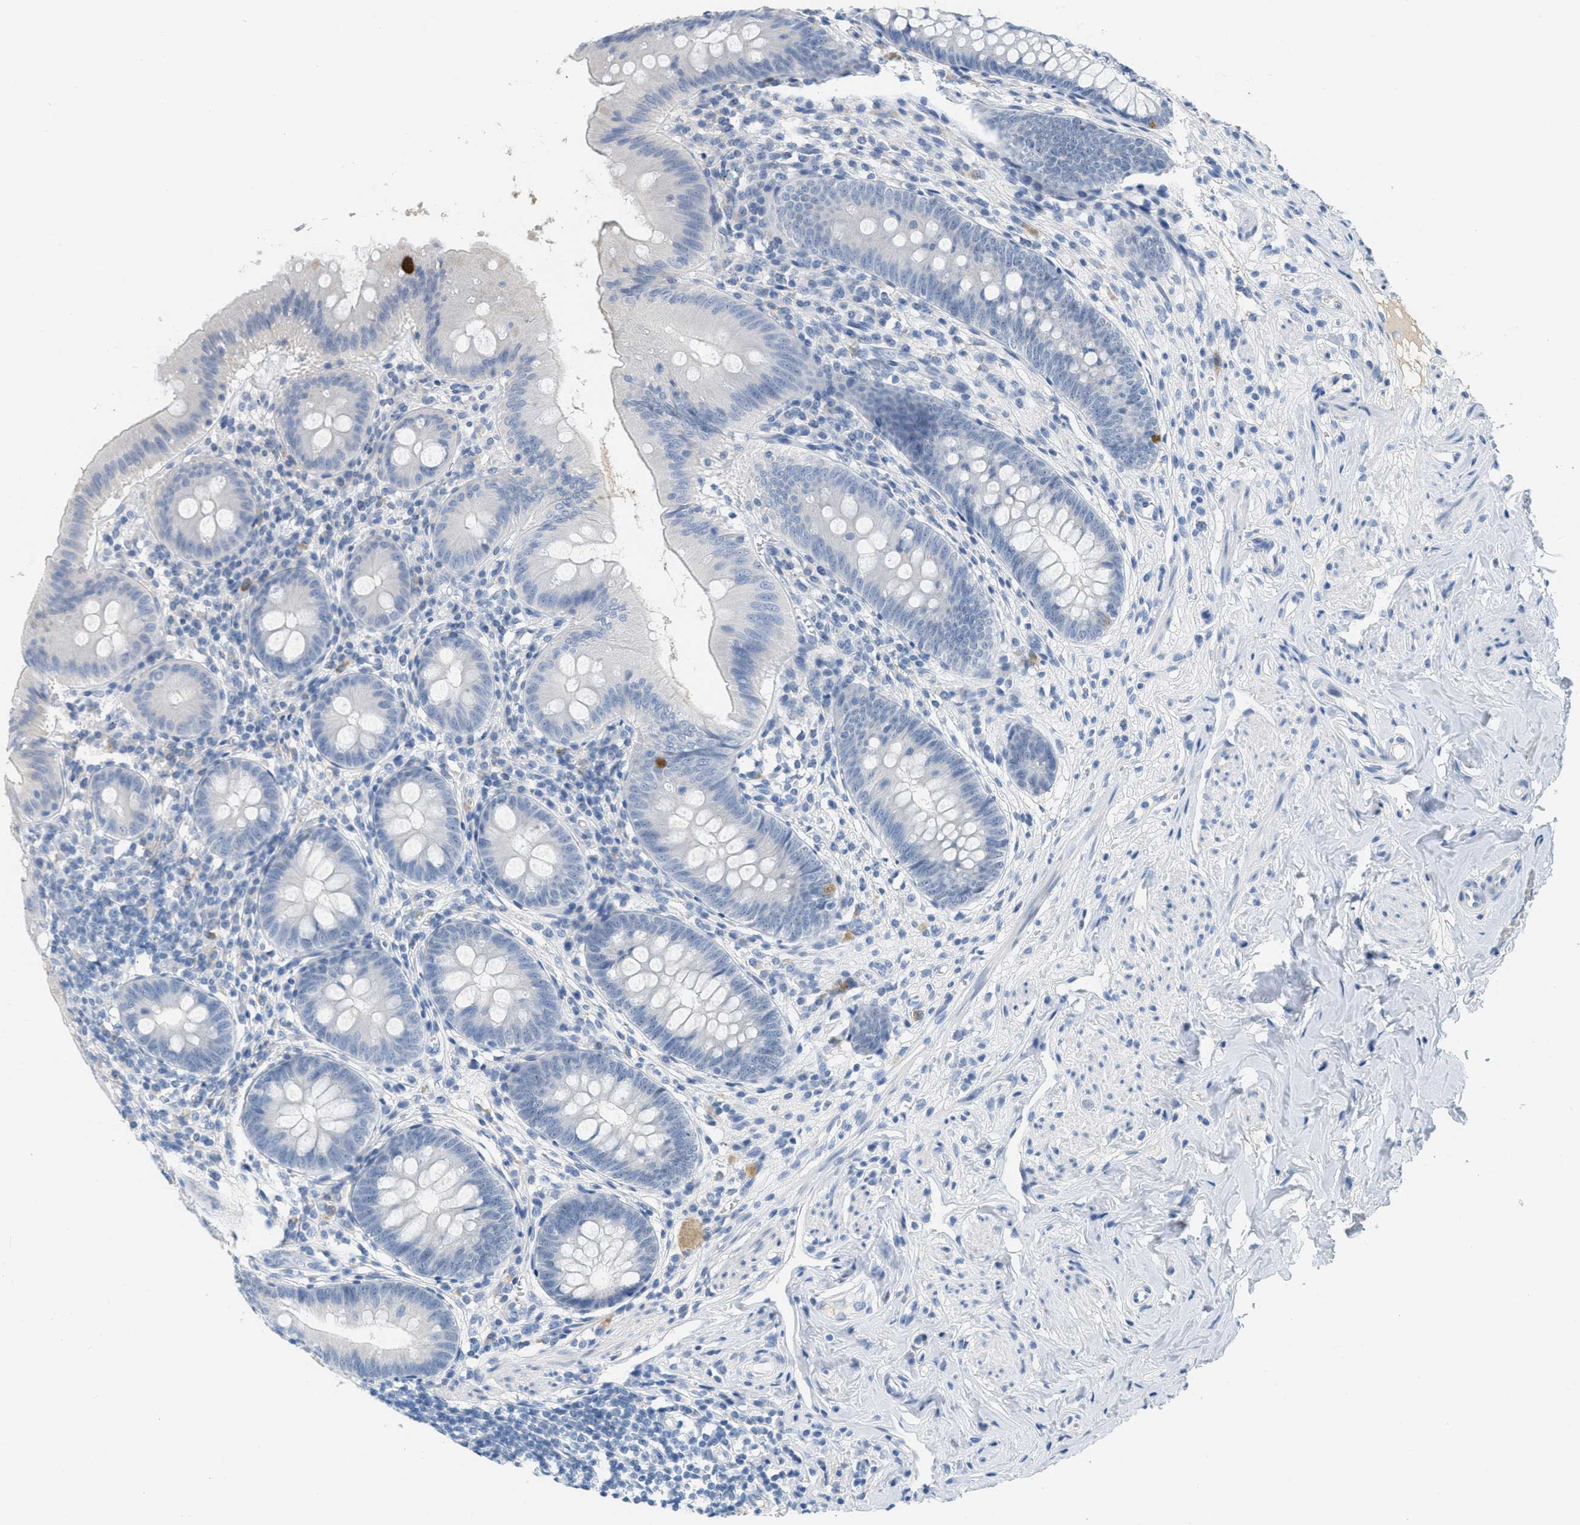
{"staining": {"intensity": "negative", "quantity": "none", "location": "none"}, "tissue": "appendix", "cell_type": "Glandular cells", "image_type": "normal", "snomed": [{"axis": "morphology", "description": "Normal tissue, NOS"}, {"axis": "topography", "description": "Appendix"}], "caption": "A photomicrograph of appendix stained for a protein exhibits no brown staining in glandular cells.", "gene": "HSF2", "patient": {"sex": "male", "age": 56}}